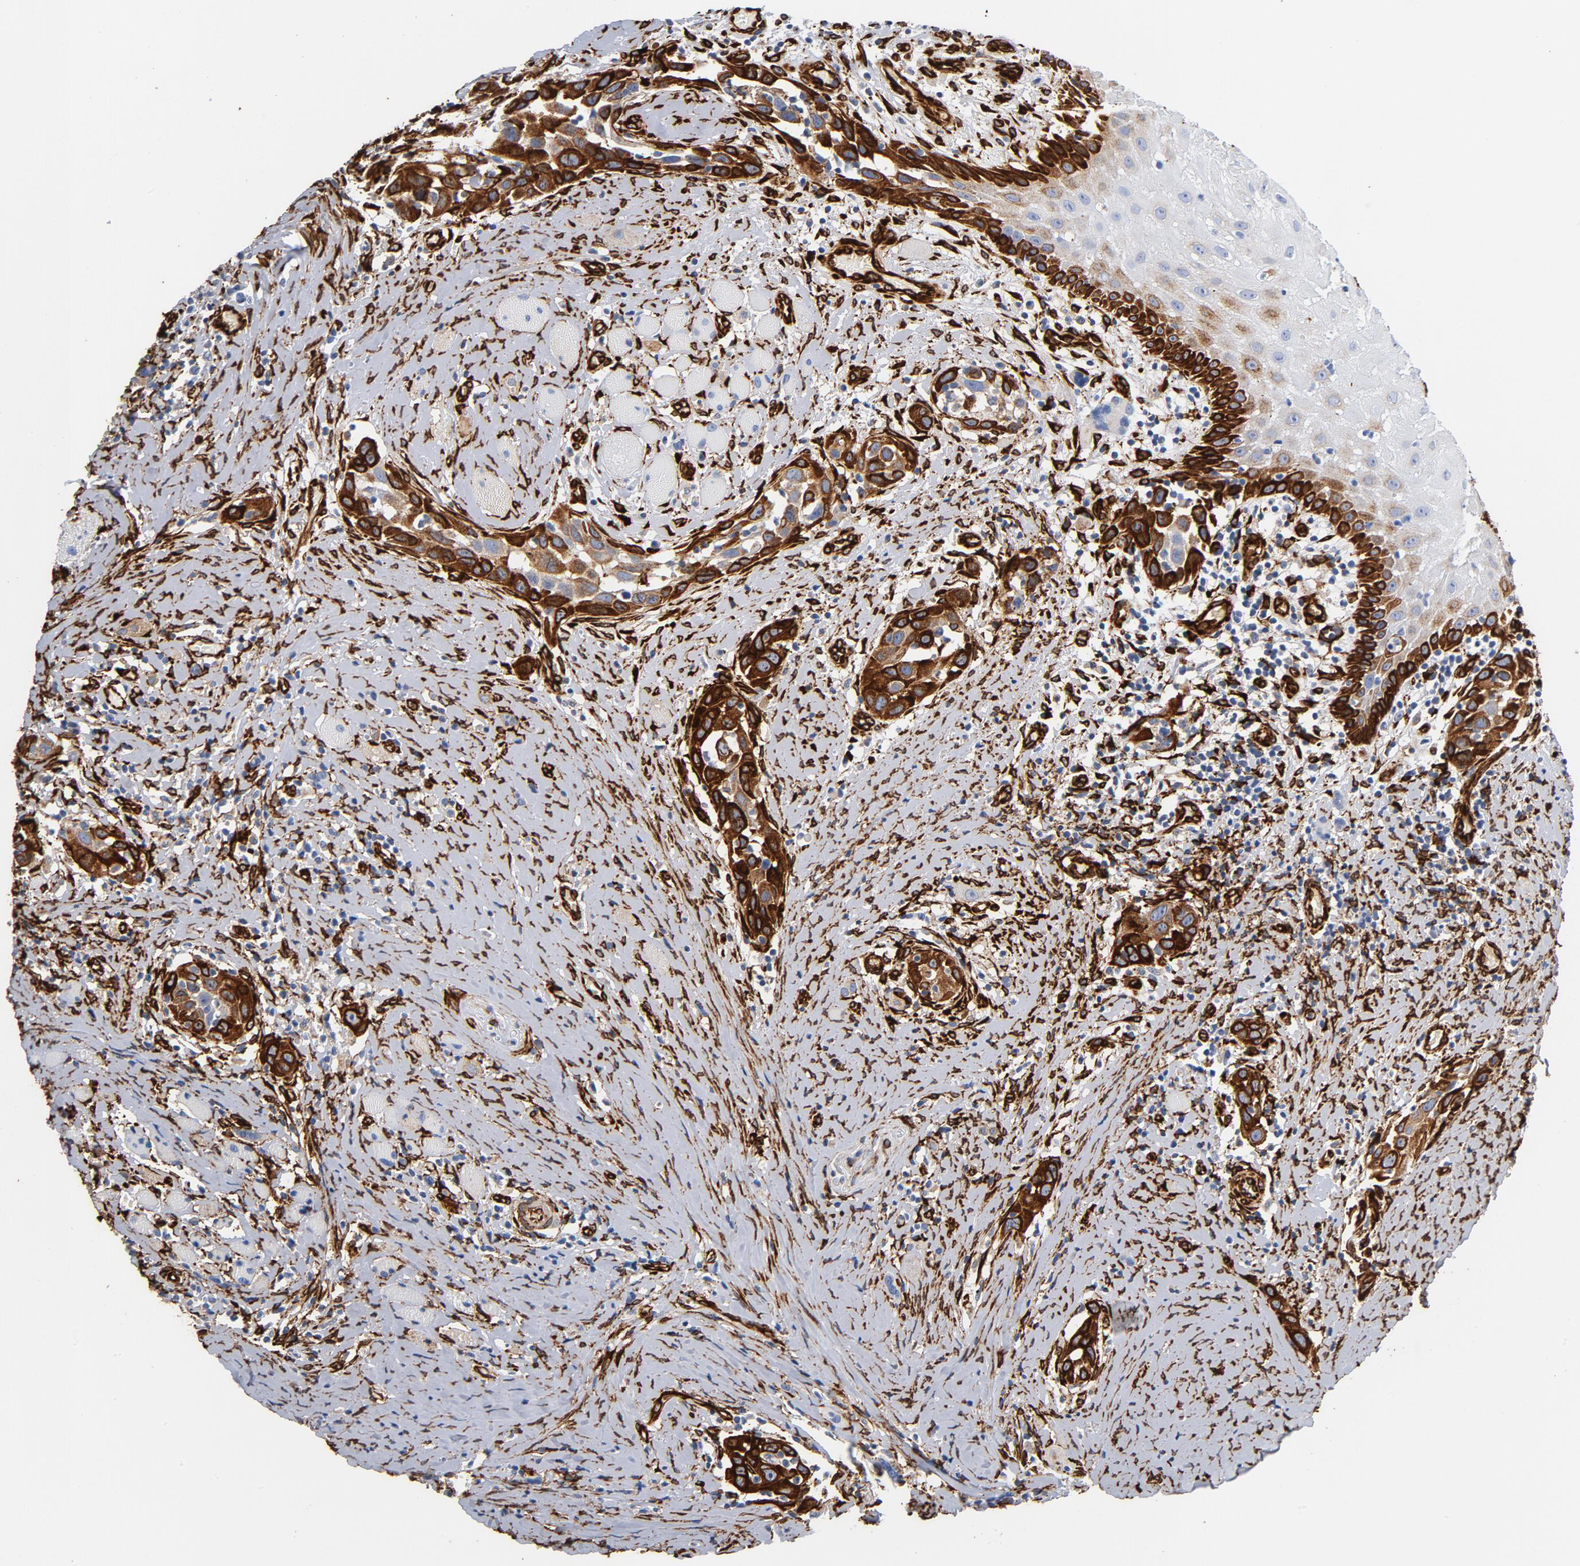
{"staining": {"intensity": "strong", "quantity": "25%-75%", "location": "cytoplasmic/membranous"}, "tissue": "head and neck cancer", "cell_type": "Tumor cells", "image_type": "cancer", "snomed": [{"axis": "morphology", "description": "Squamous cell carcinoma, NOS"}, {"axis": "topography", "description": "Oral tissue"}, {"axis": "topography", "description": "Head-Neck"}], "caption": "Strong cytoplasmic/membranous protein expression is present in approximately 25%-75% of tumor cells in head and neck cancer (squamous cell carcinoma).", "gene": "SERPINH1", "patient": {"sex": "female", "age": 50}}